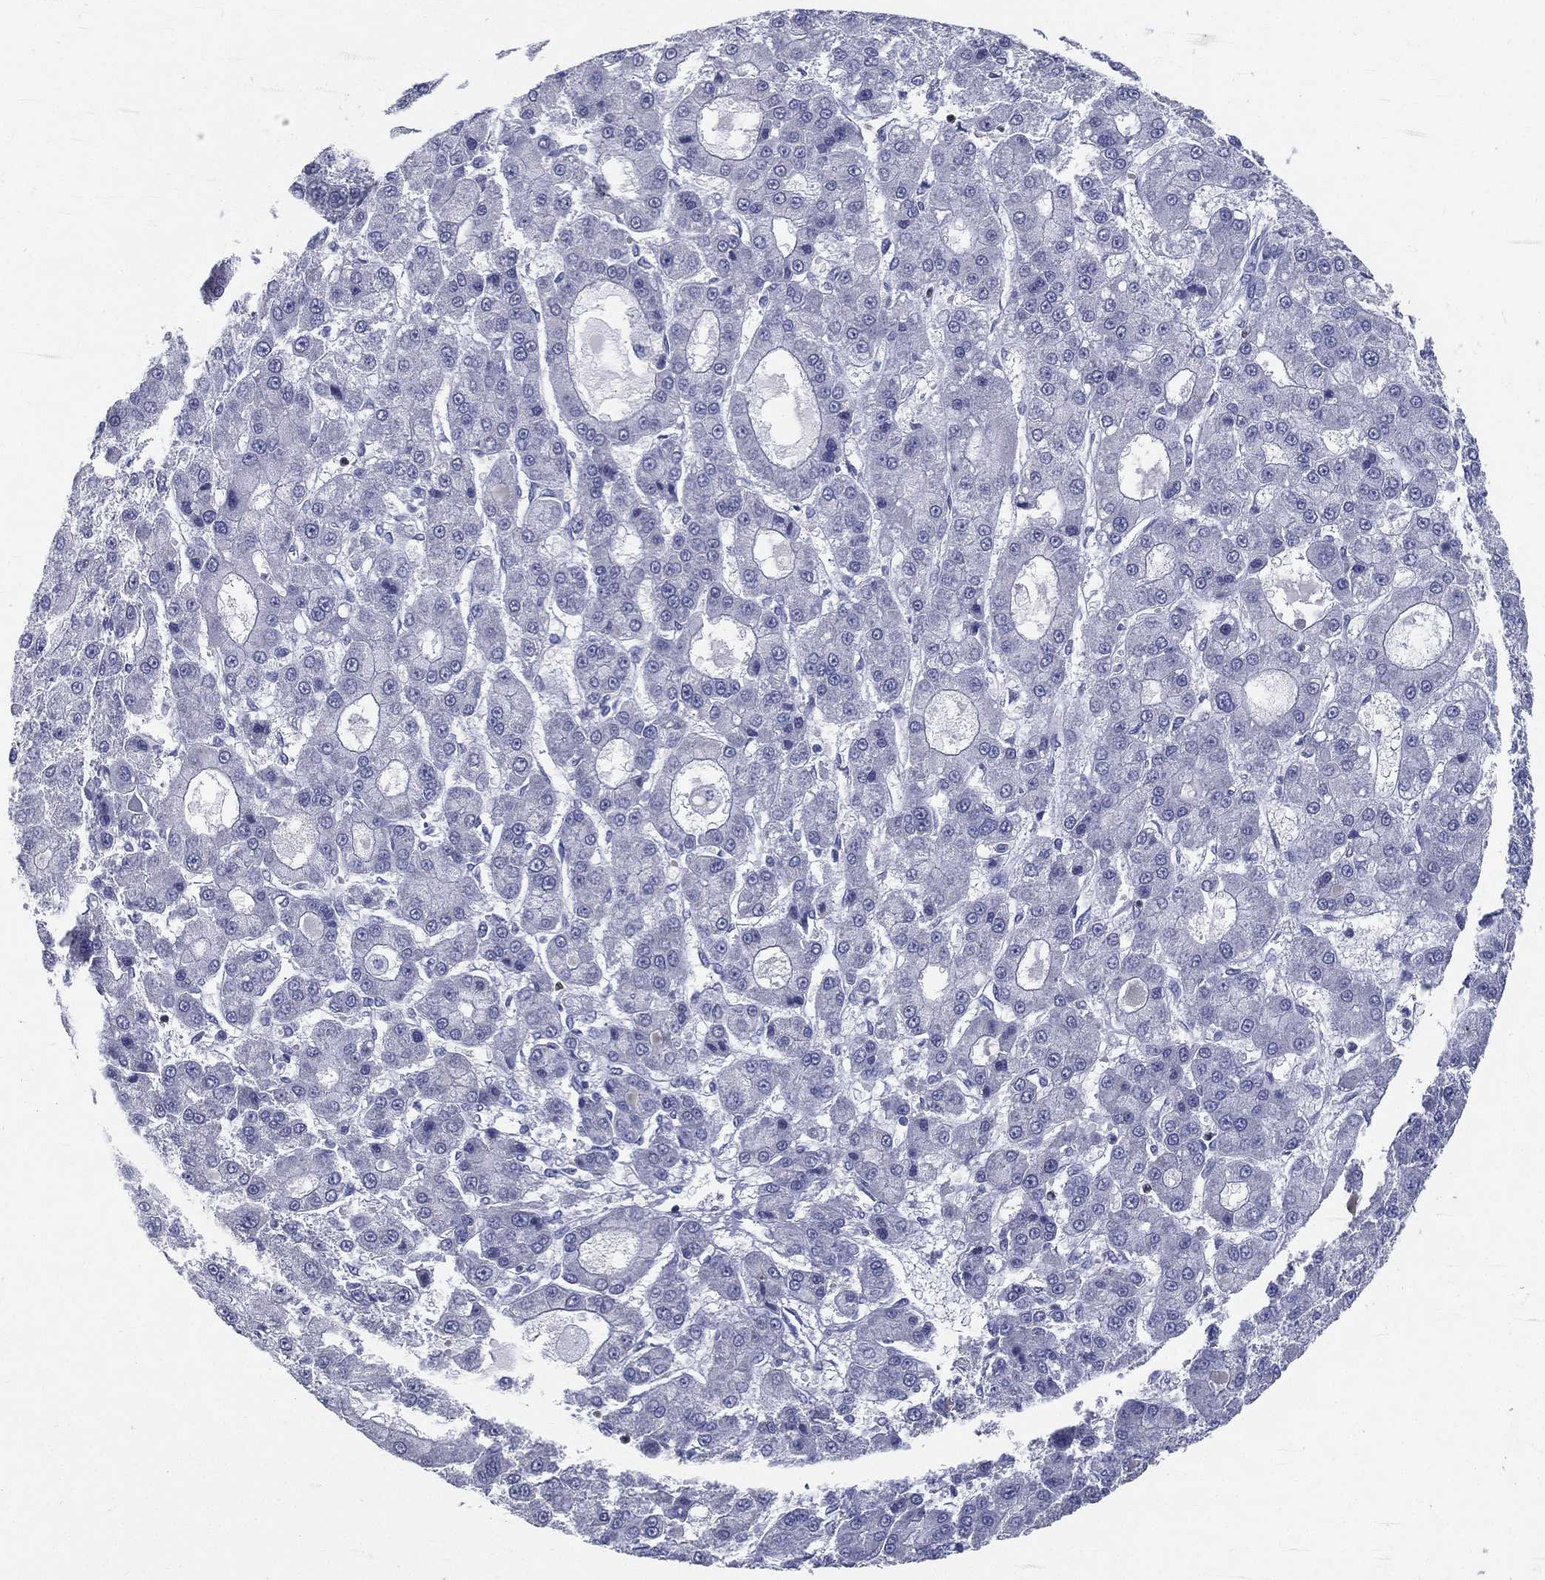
{"staining": {"intensity": "negative", "quantity": "none", "location": "none"}, "tissue": "liver cancer", "cell_type": "Tumor cells", "image_type": "cancer", "snomed": [{"axis": "morphology", "description": "Carcinoma, Hepatocellular, NOS"}, {"axis": "topography", "description": "Liver"}], "caption": "Immunohistochemistry (IHC) of liver cancer reveals no expression in tumor cells. (Brightfield microscopy of DAB immunohistochemistry (IHC) at high magnification).", "gene": "PYHIN1", "patient": {"sex": "male", "age": 70}}